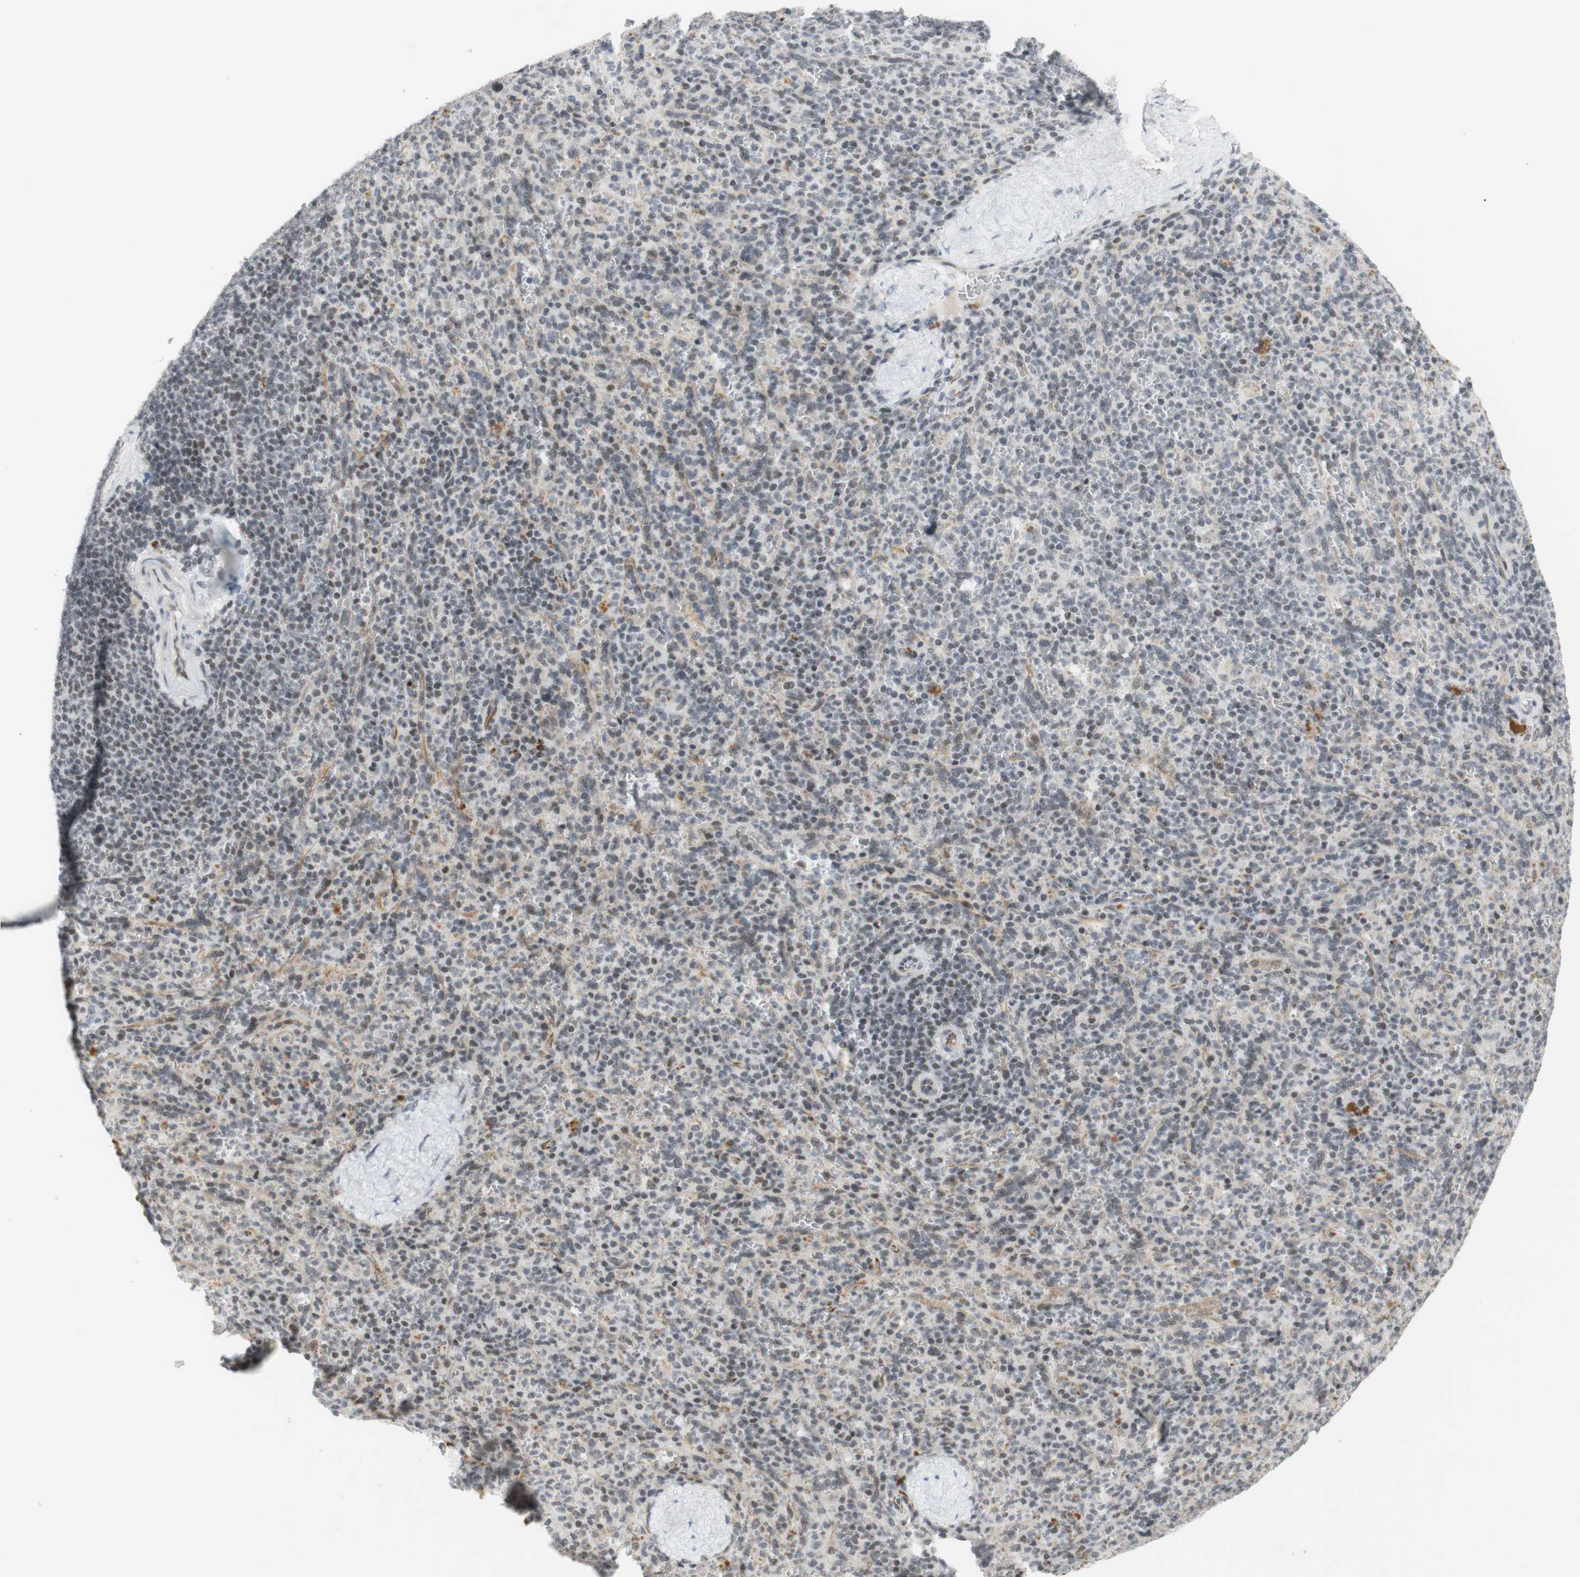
{"staining": {"intensity": "negative", "quantity": "none", "location": "none"}, "tissue": "spleen", "cell_type": "Cells in red pulp", "image_type": "normal", "snomed": [{"axis": "morphology", "description": "Normal tissue, NOS"}, {"axis": "topography", "description": "Spleen"}], "caption": "Immunohistochemistry (IHC) image of benign human spleen stained for a protein (brown), which reveals no expression in cells in red pulp. (Brightfield microscopy of DAB immunohistochemistry (IHC) at high magnification).", "gene": "IRF1", "patient": {"sex": "male", "age": 36}}